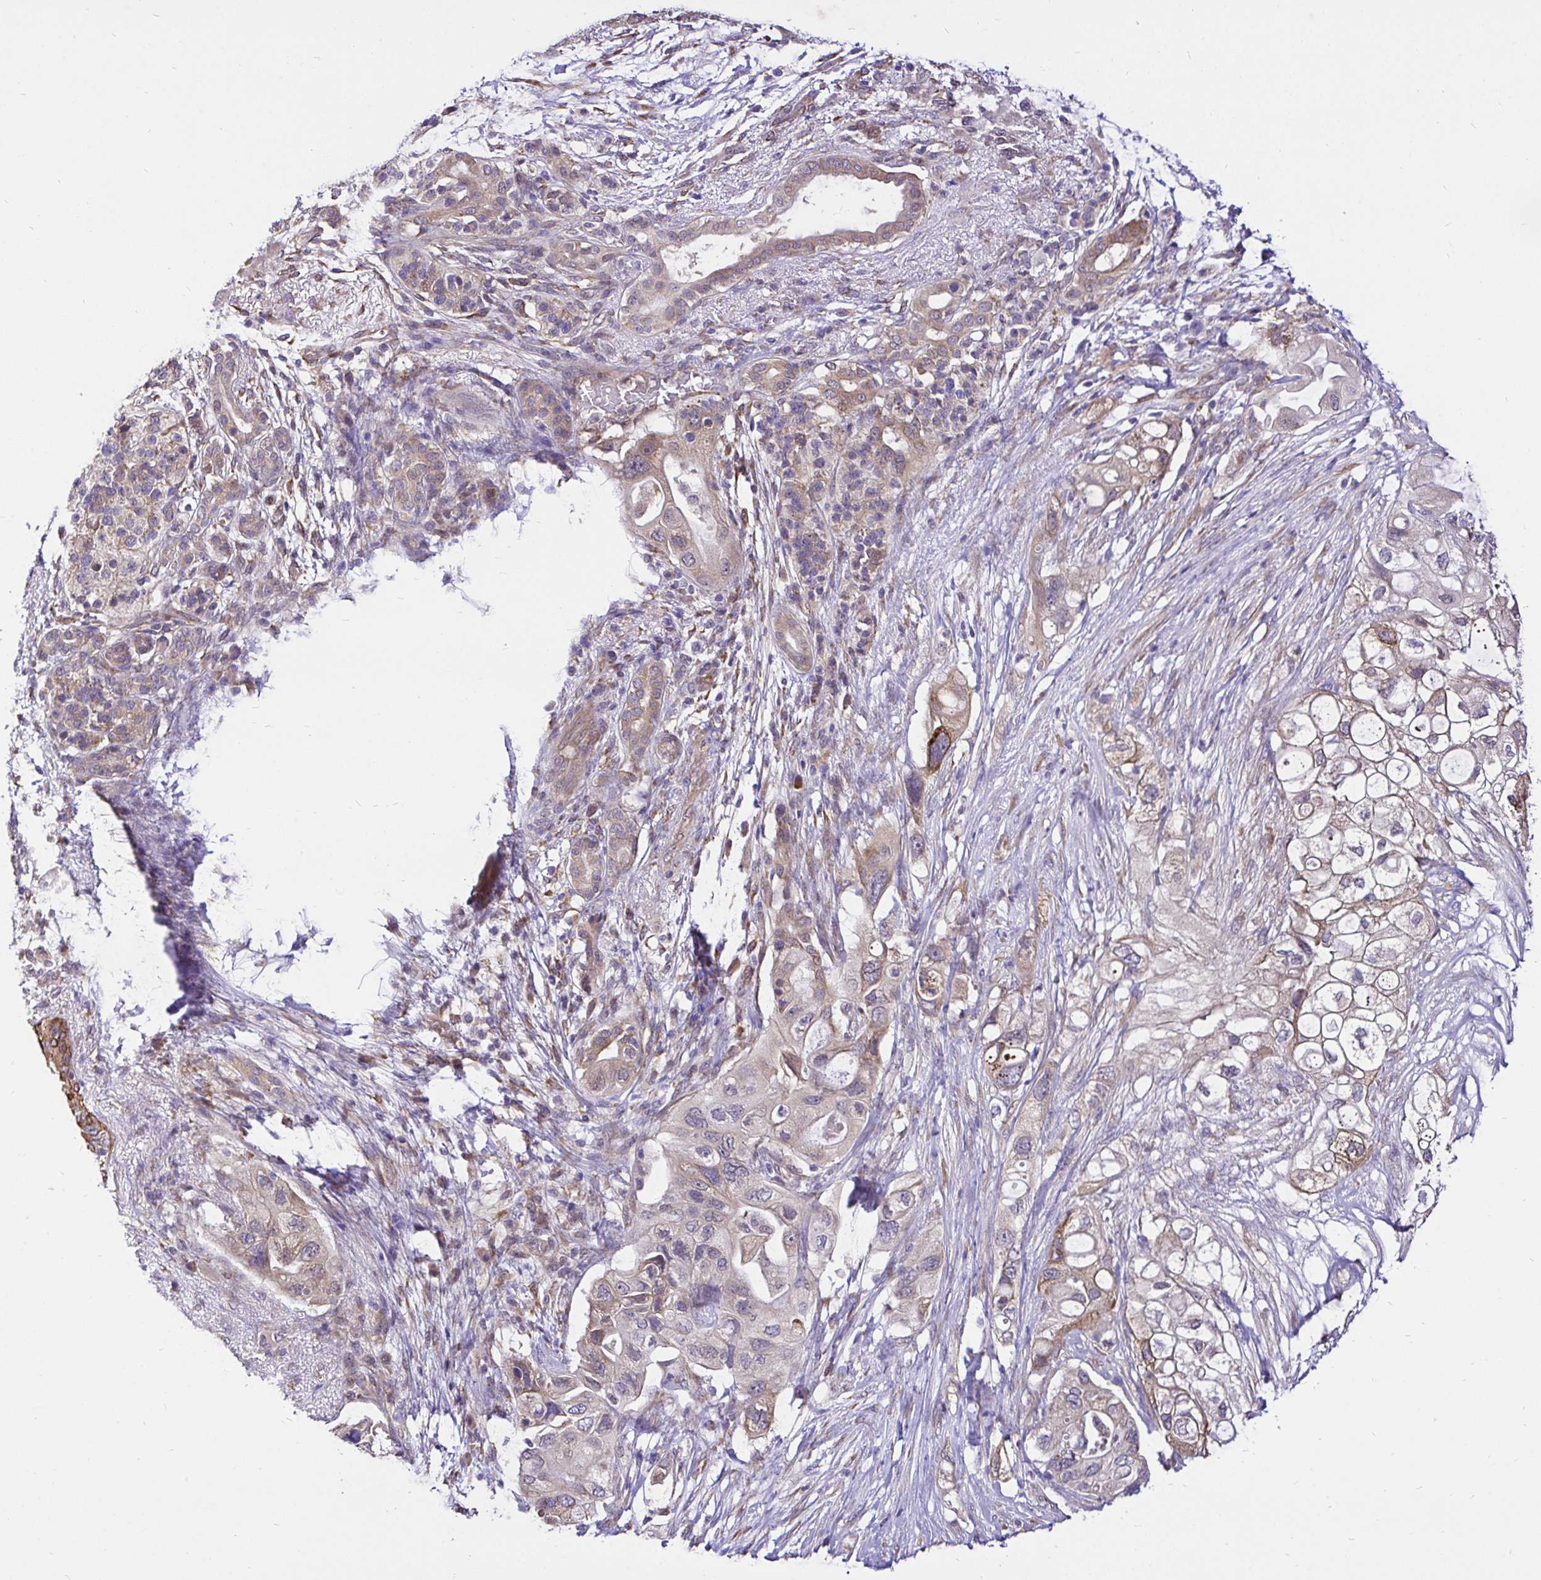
{"staining": {"intensity": "weak", "quantity": "25%-75%", "location": "cytoplasmic/membranous"}, "tissue": "pancreatic cancer", "cell_type": "Tumor cells", "image_type": "cancer", "snomed": [{"axis": "morphology", "description": "Adenocarcinoma, NOS"}, {"axis": "topography", "description": "Pancreas"}], "caption": "Human pancreatic adenocarcinoma stained with a brown dye demonstrates weak cytoplasmic/membranous positive expression in approximately 25%-75% of tumor cells.", "gene": "CCDC122", "patient": {"sex": "female", "age": 72}}